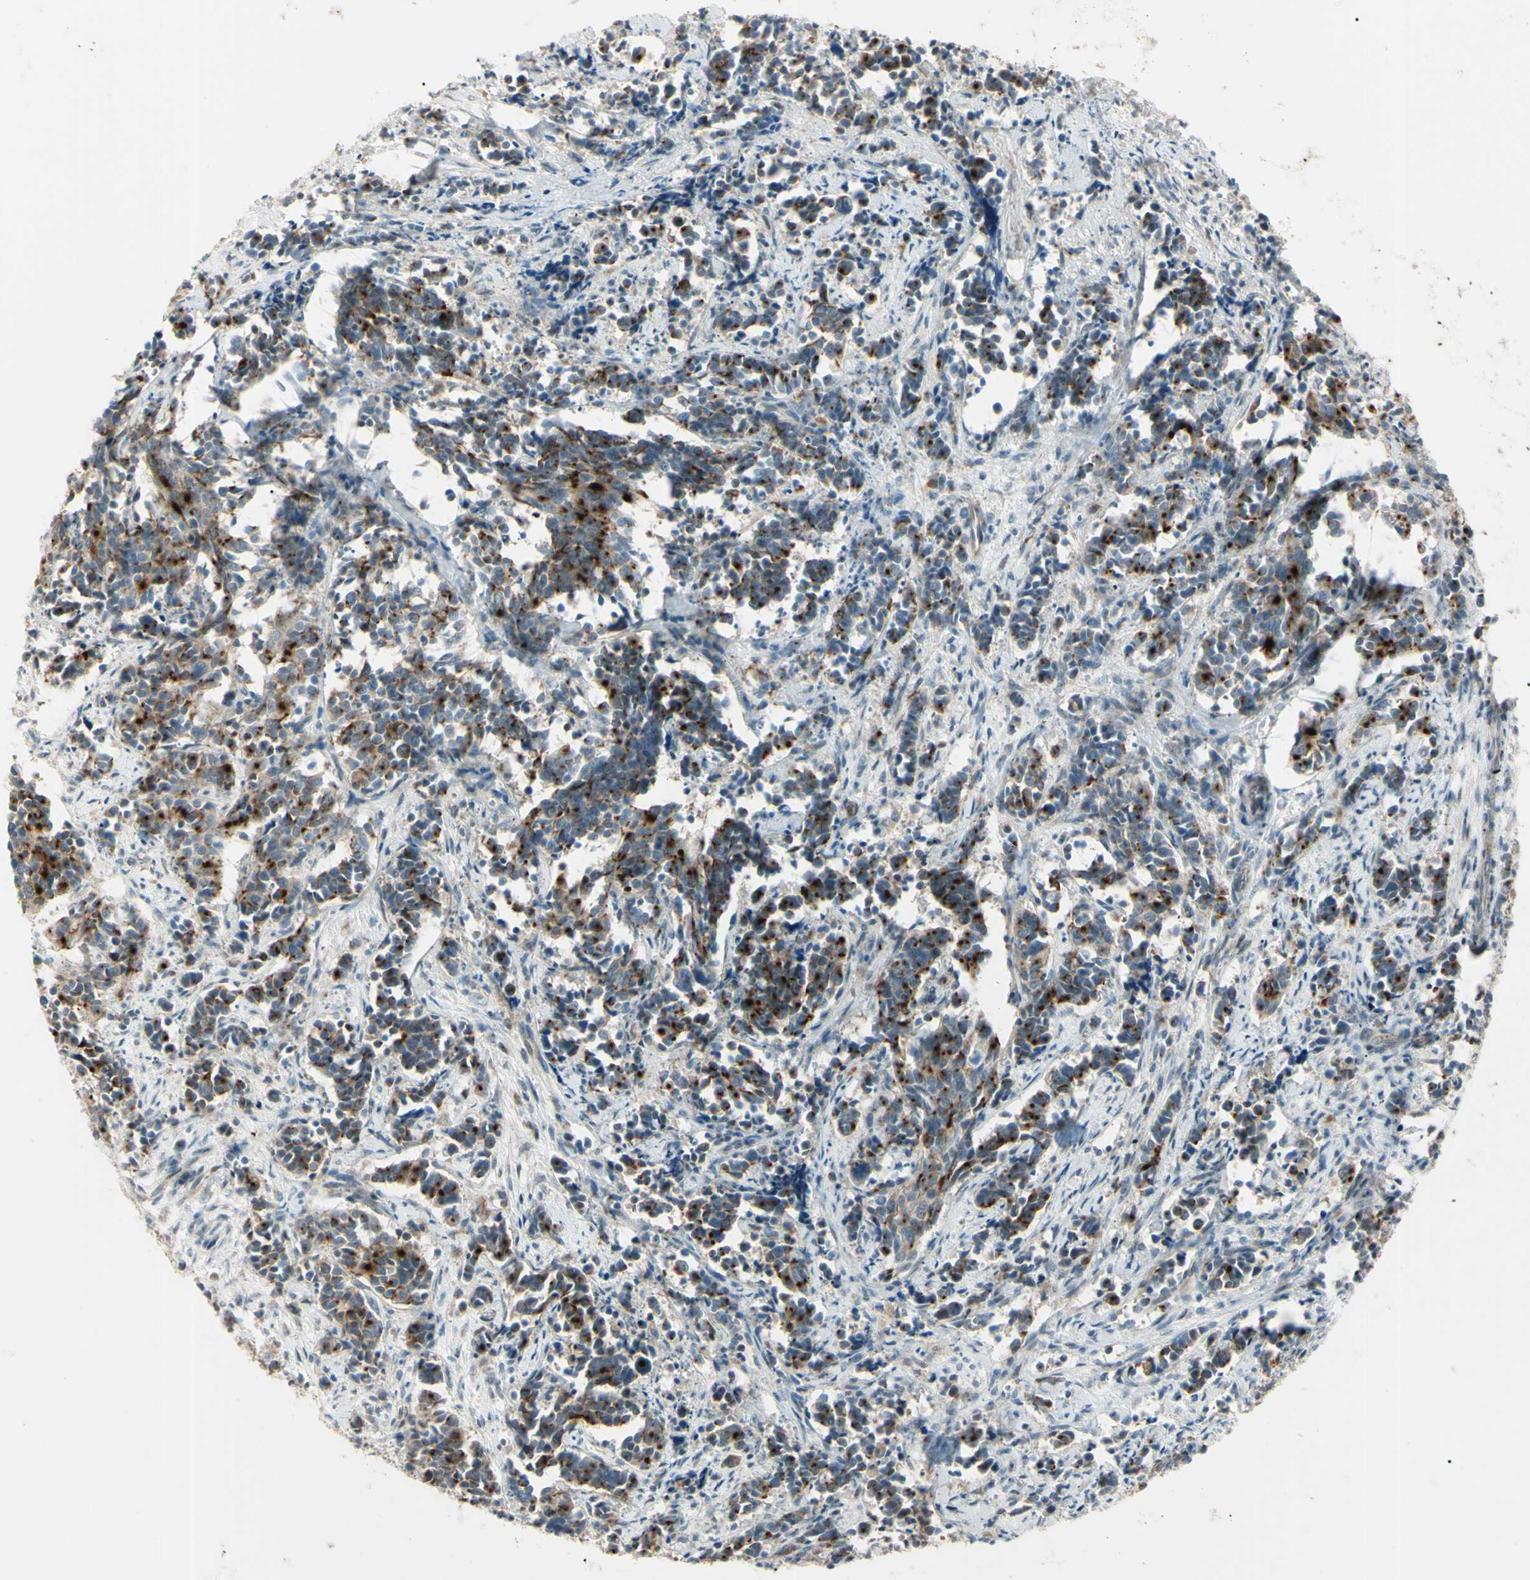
{"staining": {"intensity": "strong", "quantity": "25%-75%", "location": "cytoplasmic/membranous"}, "tissue": "cervical cancer", "cell_type": "Tumor cells", "image_type": "cancer", "snomed": [{"axis": "morphology", "description": "Normal tissue, NOS"}, {"axis": "morphology", "description": "Squamous cell carcinoma, NOS"}, {"axis": "topography", "description": "Cervix"}], "caption": "This is a micrograph of IHC staining of cervical squamous cell carcinoma, which shows strong expression in the cytoplasmic/membranous of tumor cells.", "gene": "LMTK2", "patient": {"sex": "female", "age": 35}}